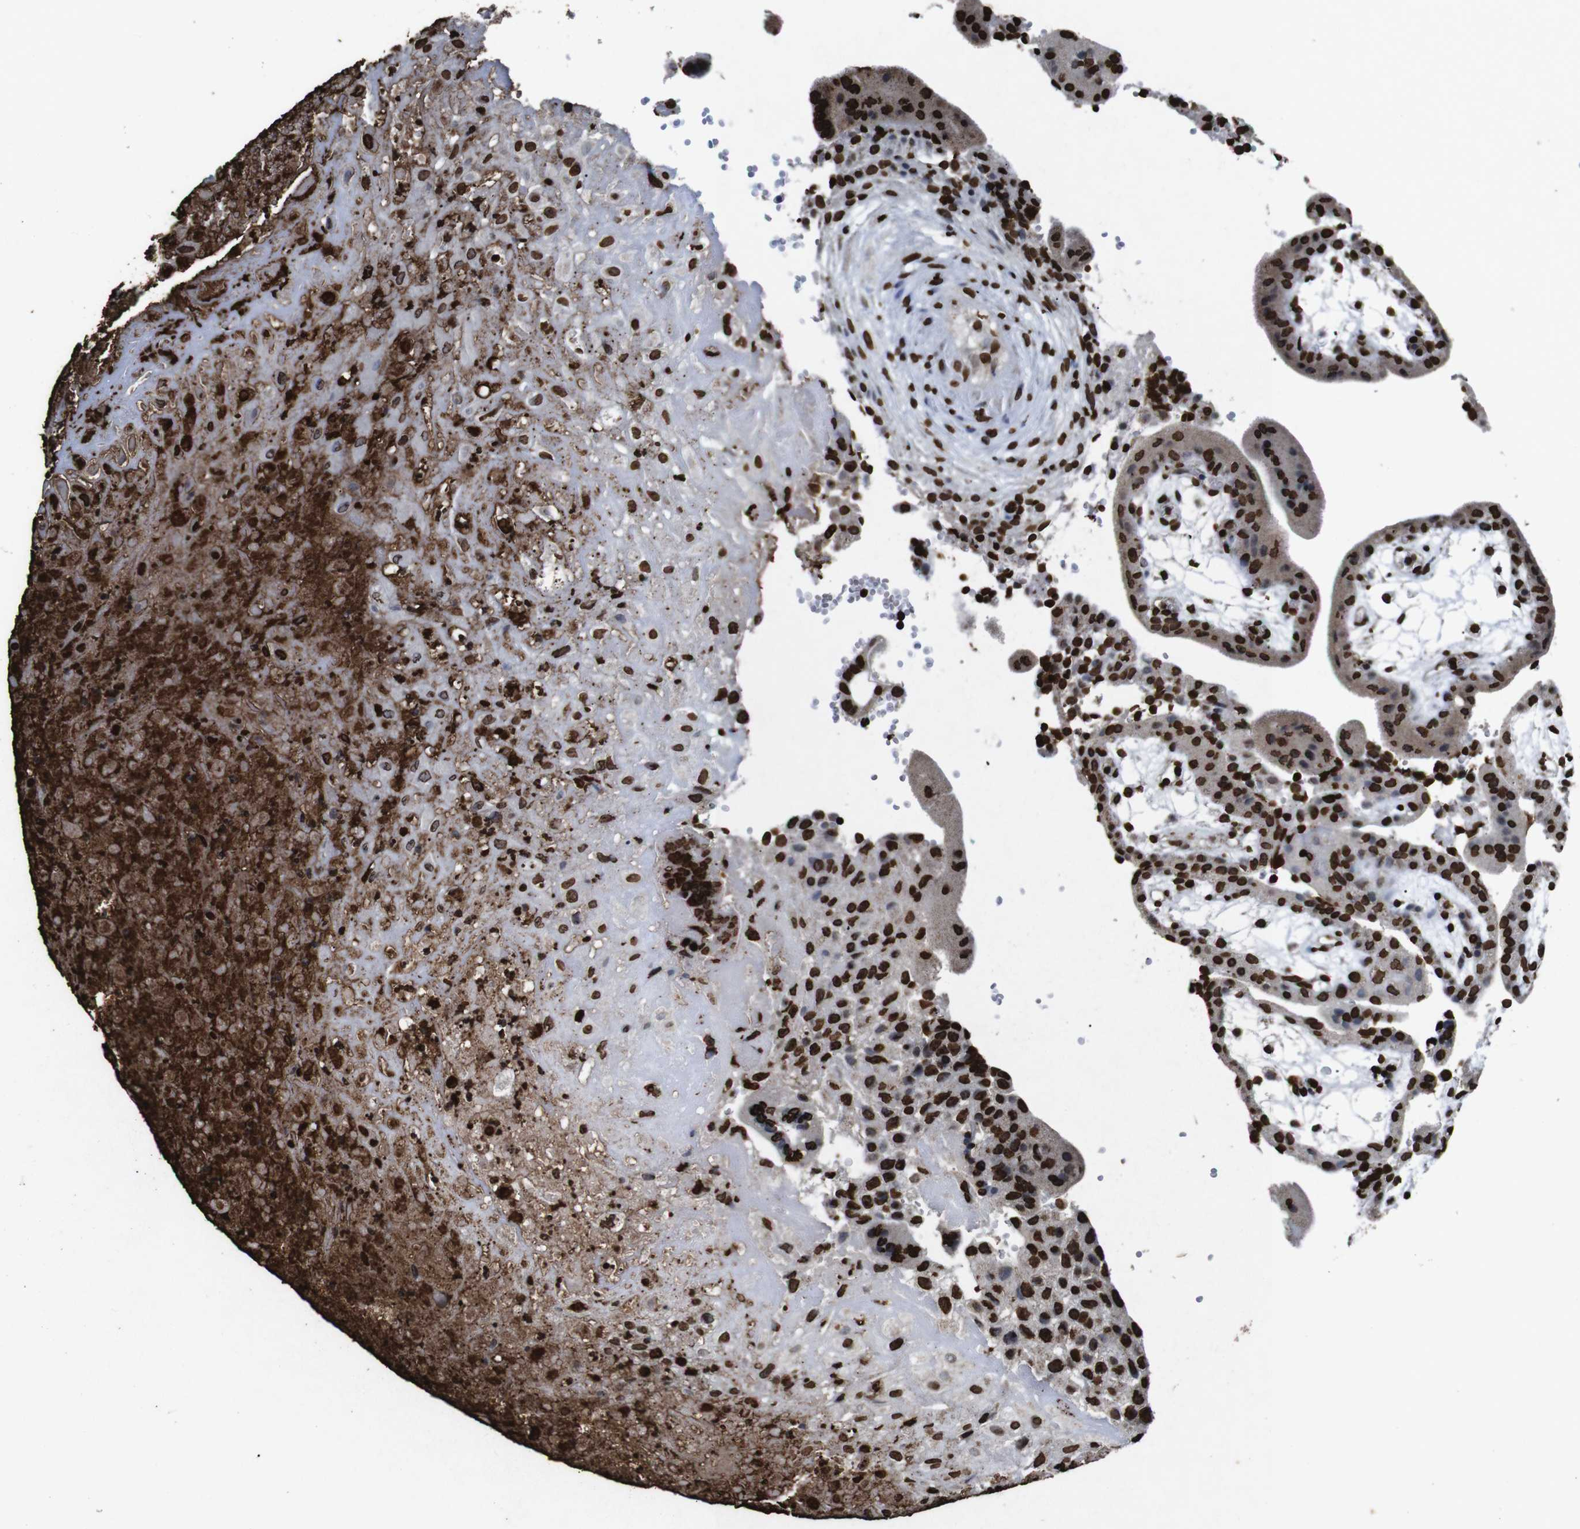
{"staining": {"intensity": "strong", "quantity": ">75%", "location": "nuclear"}, "tissue": "placenta", "cell_type": "Decidual cells", "image_type": "normal", "snomed": [{"axis": "morphology", "description": "Normal tissue, NOS"}, {"axis": "topography", "description": "Placenta"}], "caption": "Placenta stained for a protein exhibits strong nuclear positivity in decidual cells. The staining was performed using DAB to visualize the protein expression in brown, while the nuclei were stained in blue with hematoxylin (Magnification: 20x).", "gene": "MDM2", "patient": {"sex": "female", "age": 18}}